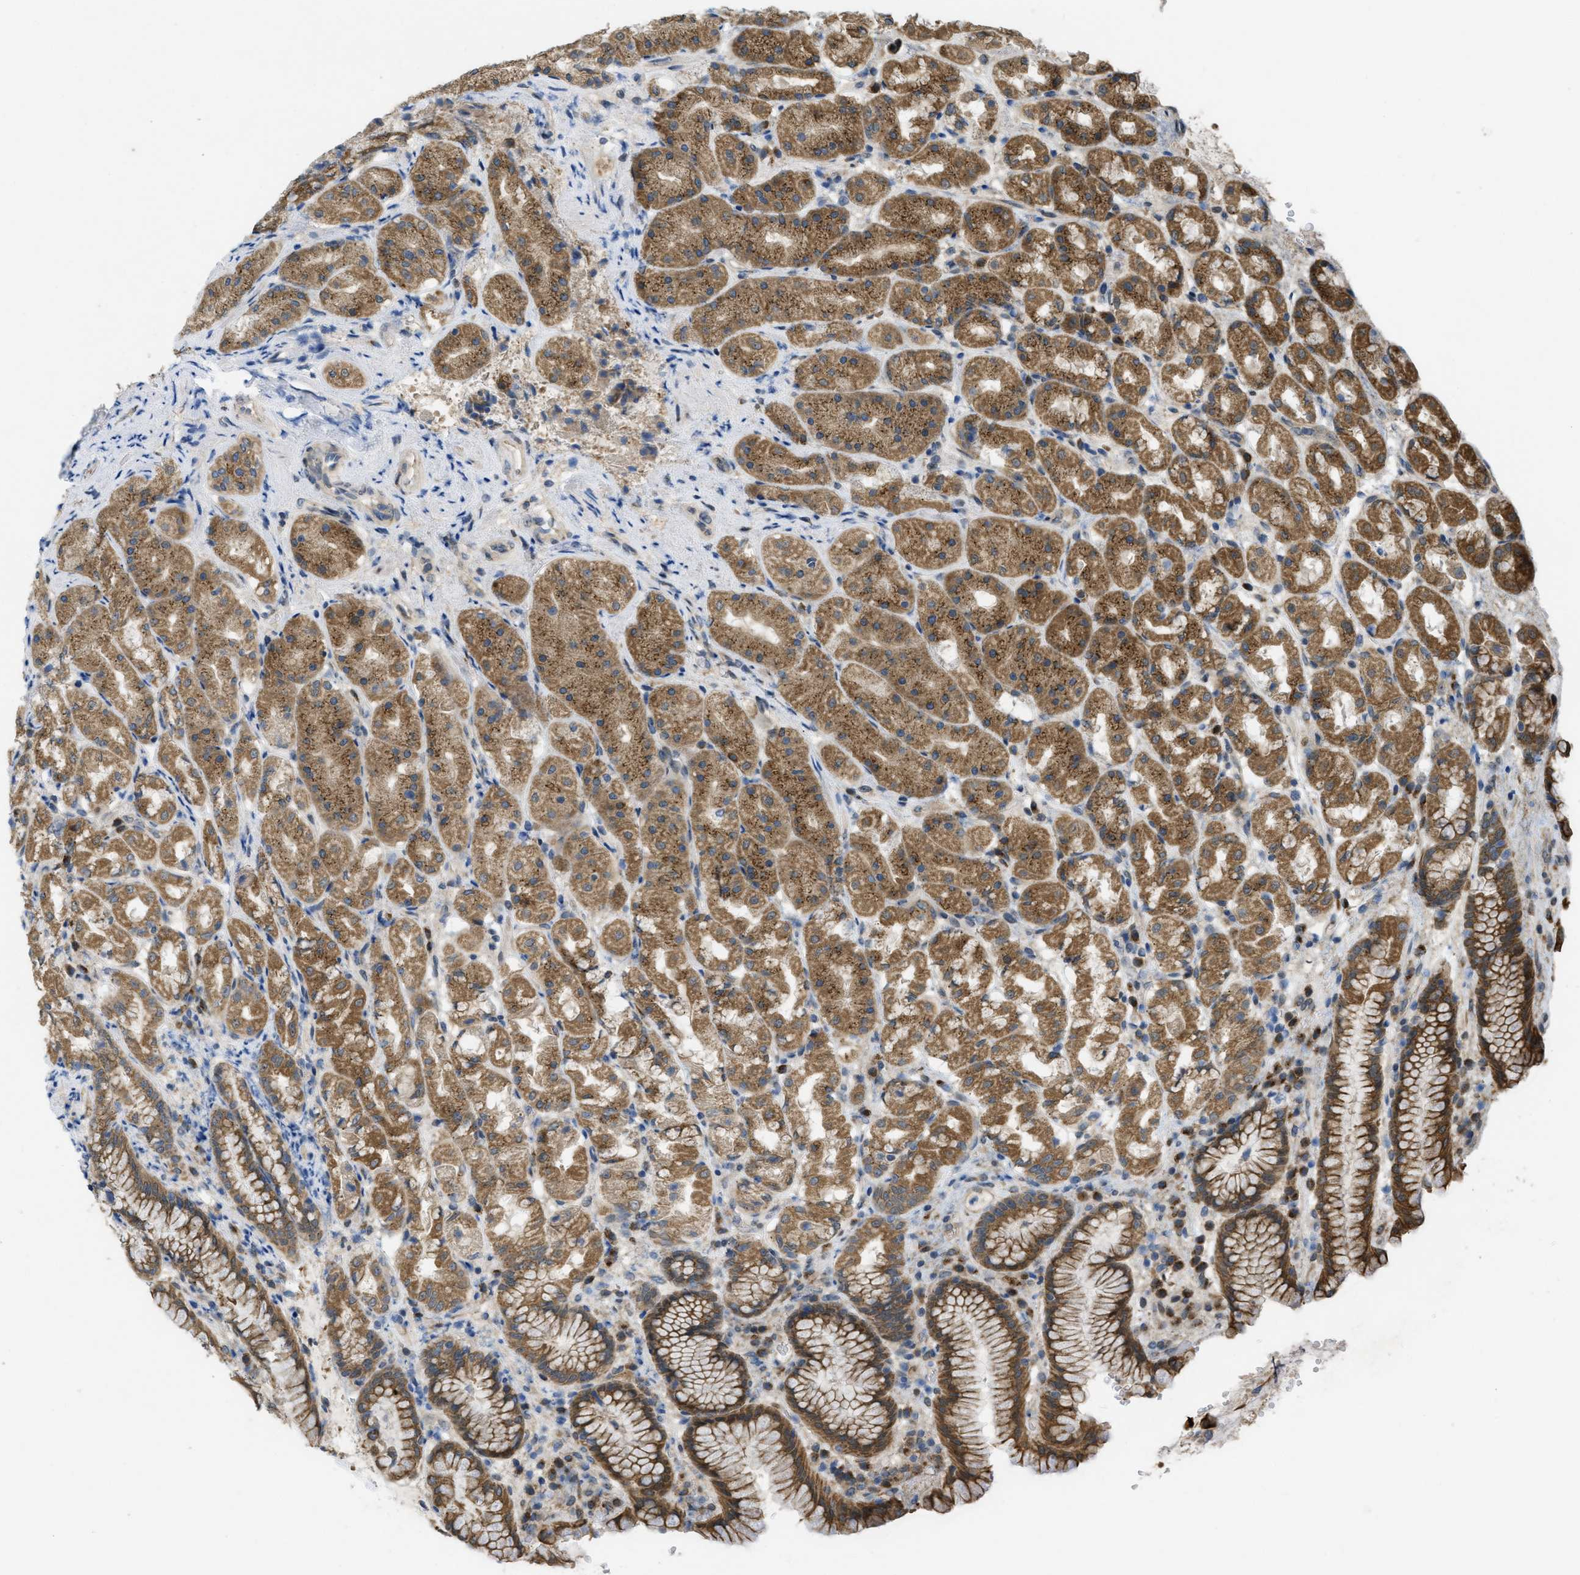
{"staining": {"intensity": "moderate", "quantity": "25%-75%", "location": "cytoplasmic/membranous"}, "tissue": "stomach", "cell_type": "Glandular cells", "image_type": "normal", "snomed": [{"axis": "morphology", "description": "Normal tissue, NOS"}, {"axis": "topography", "description": "Stomach"}, {"axis": "topography", "description": "Stomach, lower"}], "caption": "Glandular cells demonstrate medium levels of moderate cytoplasmic/membranous positivity in about 25%-75% of cells in benign human stomach. (DAB (3,3'-diaminobenzidine) IHC with brightfield microscopy, high magnification).", "gene": "IFNLR1", "patient": {"sex": "female", "age": 56}}